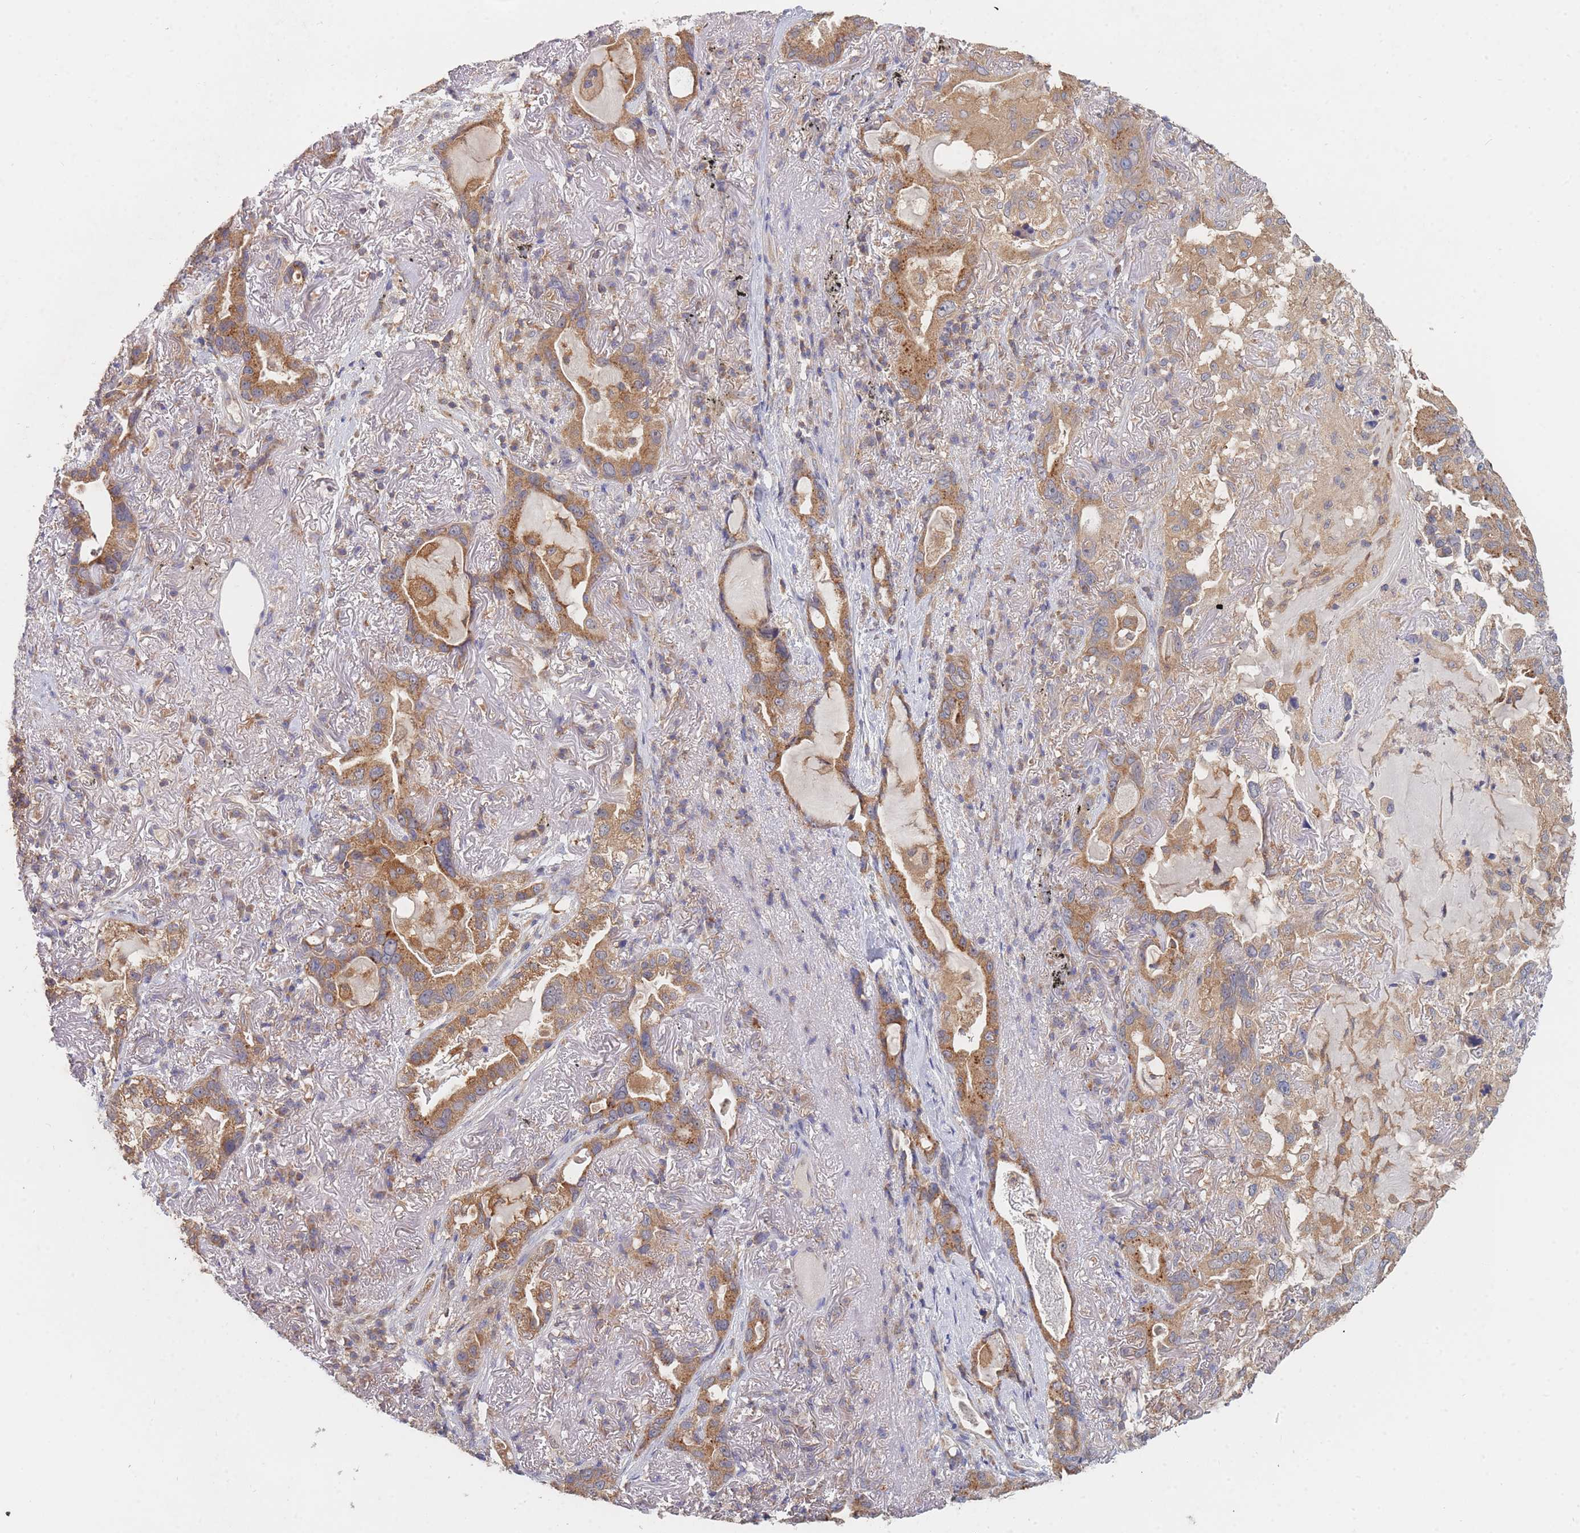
{"staining": {"intensity": "moderate", "quantity": ">75%", "location": "cytoplasmic/membranous"}, "tissue": "lung cancer", "cell_type": "Tumor cells", "image_type": "cancer", "snomed": [{"axis": "morphology", "description": "Adenocarcinoma, NOS"}, {"axis": "topography", "description": "Lung"}], "caption": "A brown stain shows moderate cytoplasmic/membranous expression of a protein in human lung adenocarcinoma tumor cells.", "gene": "PPP6C", "patient": {"sex": "female", "age": 69}}